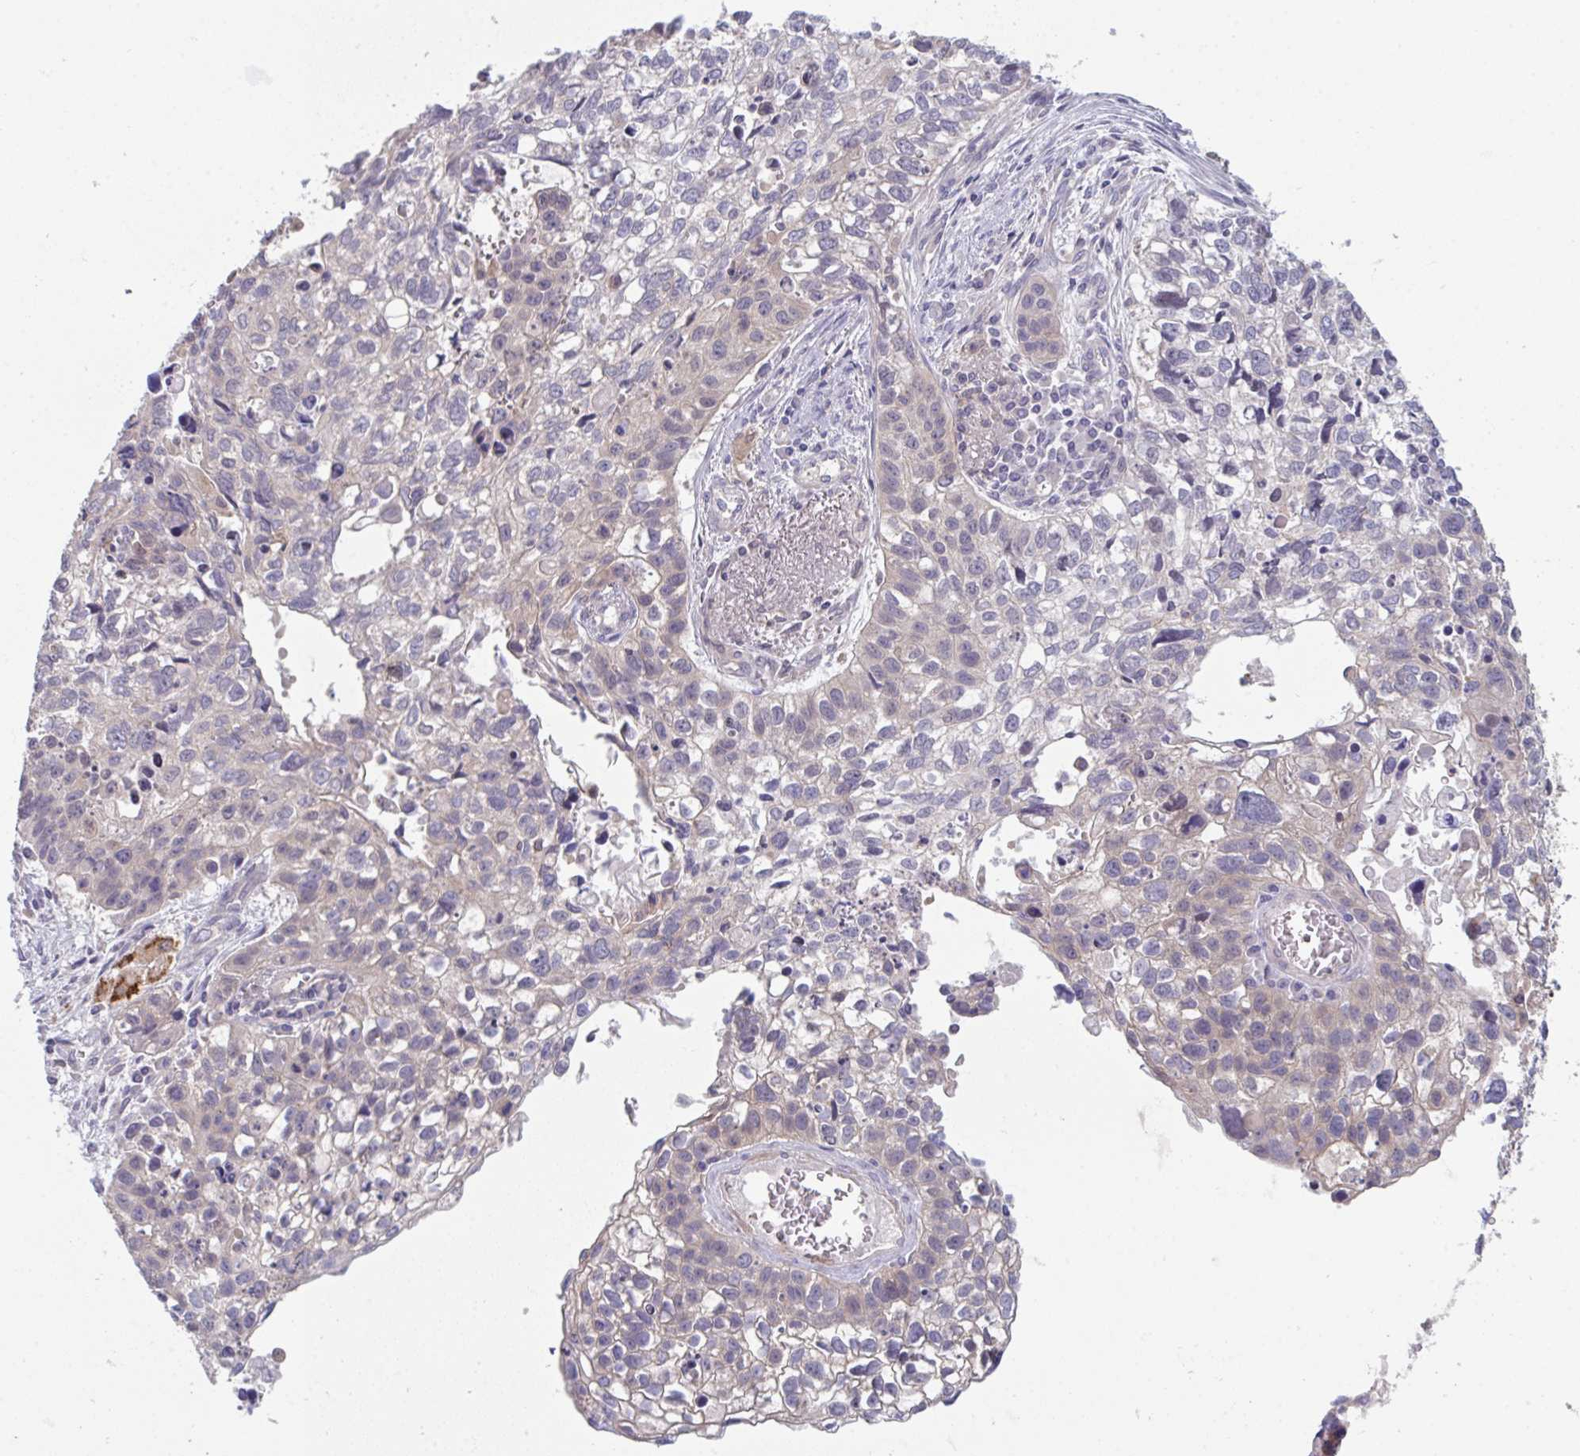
{"staining": {"intensity": "negative", "quantity": "none", "location": "none"}, "tissue": "lung cancer", "cell_type": "Tumor cells", "image_type": "cancer", "snomed": [{"axis": "morphology", "description": "Squamous cell carcinoma, NOS"}, {"axis": "topography", "description": "Lung"}], "caption": "An image of squamous cell carcinoma (lung) stained for a protein exhibits no brown staining in tumor cells. (DAB (3,3'-diaminobenzidine) IHC, high magnification).", "gene": "PTPRD", "patient": {"sex": "male", "age": 74}}